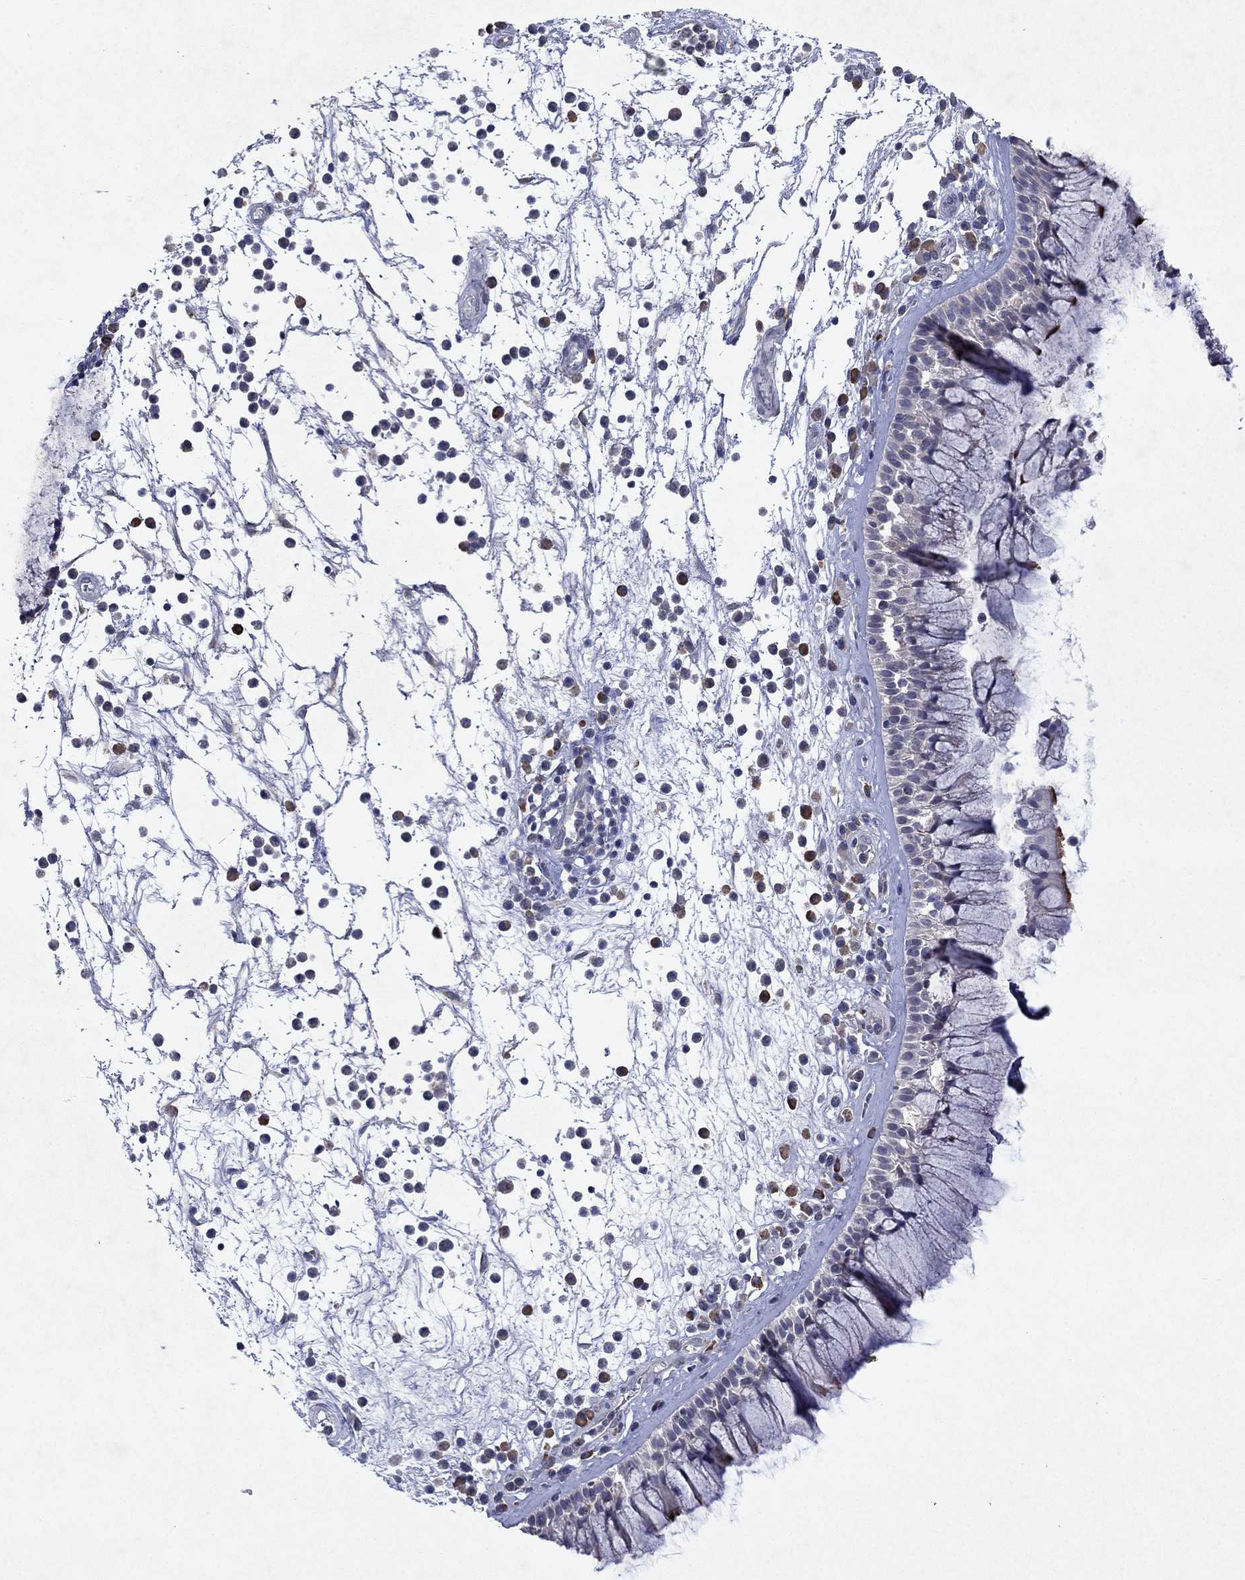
{"staining": {"intensity": "strong", "quantity": "<25%", "location": "cytoplasmic/membranous"}, "tissue": "nasopharynx", "cell_type": "Respiratory epithelial cells", "image_type": "normal", "snomed": [{"axis": "morphology", "description": "Normal tissue, NOS"}, {"axis": "topography", "description": "Nasopharynx"}], "caption": "This histopathology image reveals normal nasopharynx stained with immunohistochemistry to label a protein in brown. The cytoplasmic/membranous of respiratory epithelial cells show strong positivity for the protein. Nuclei are counter-stained blue.", "gene": "TMEM97", "patient": {"sex": "male", "age": 77}}